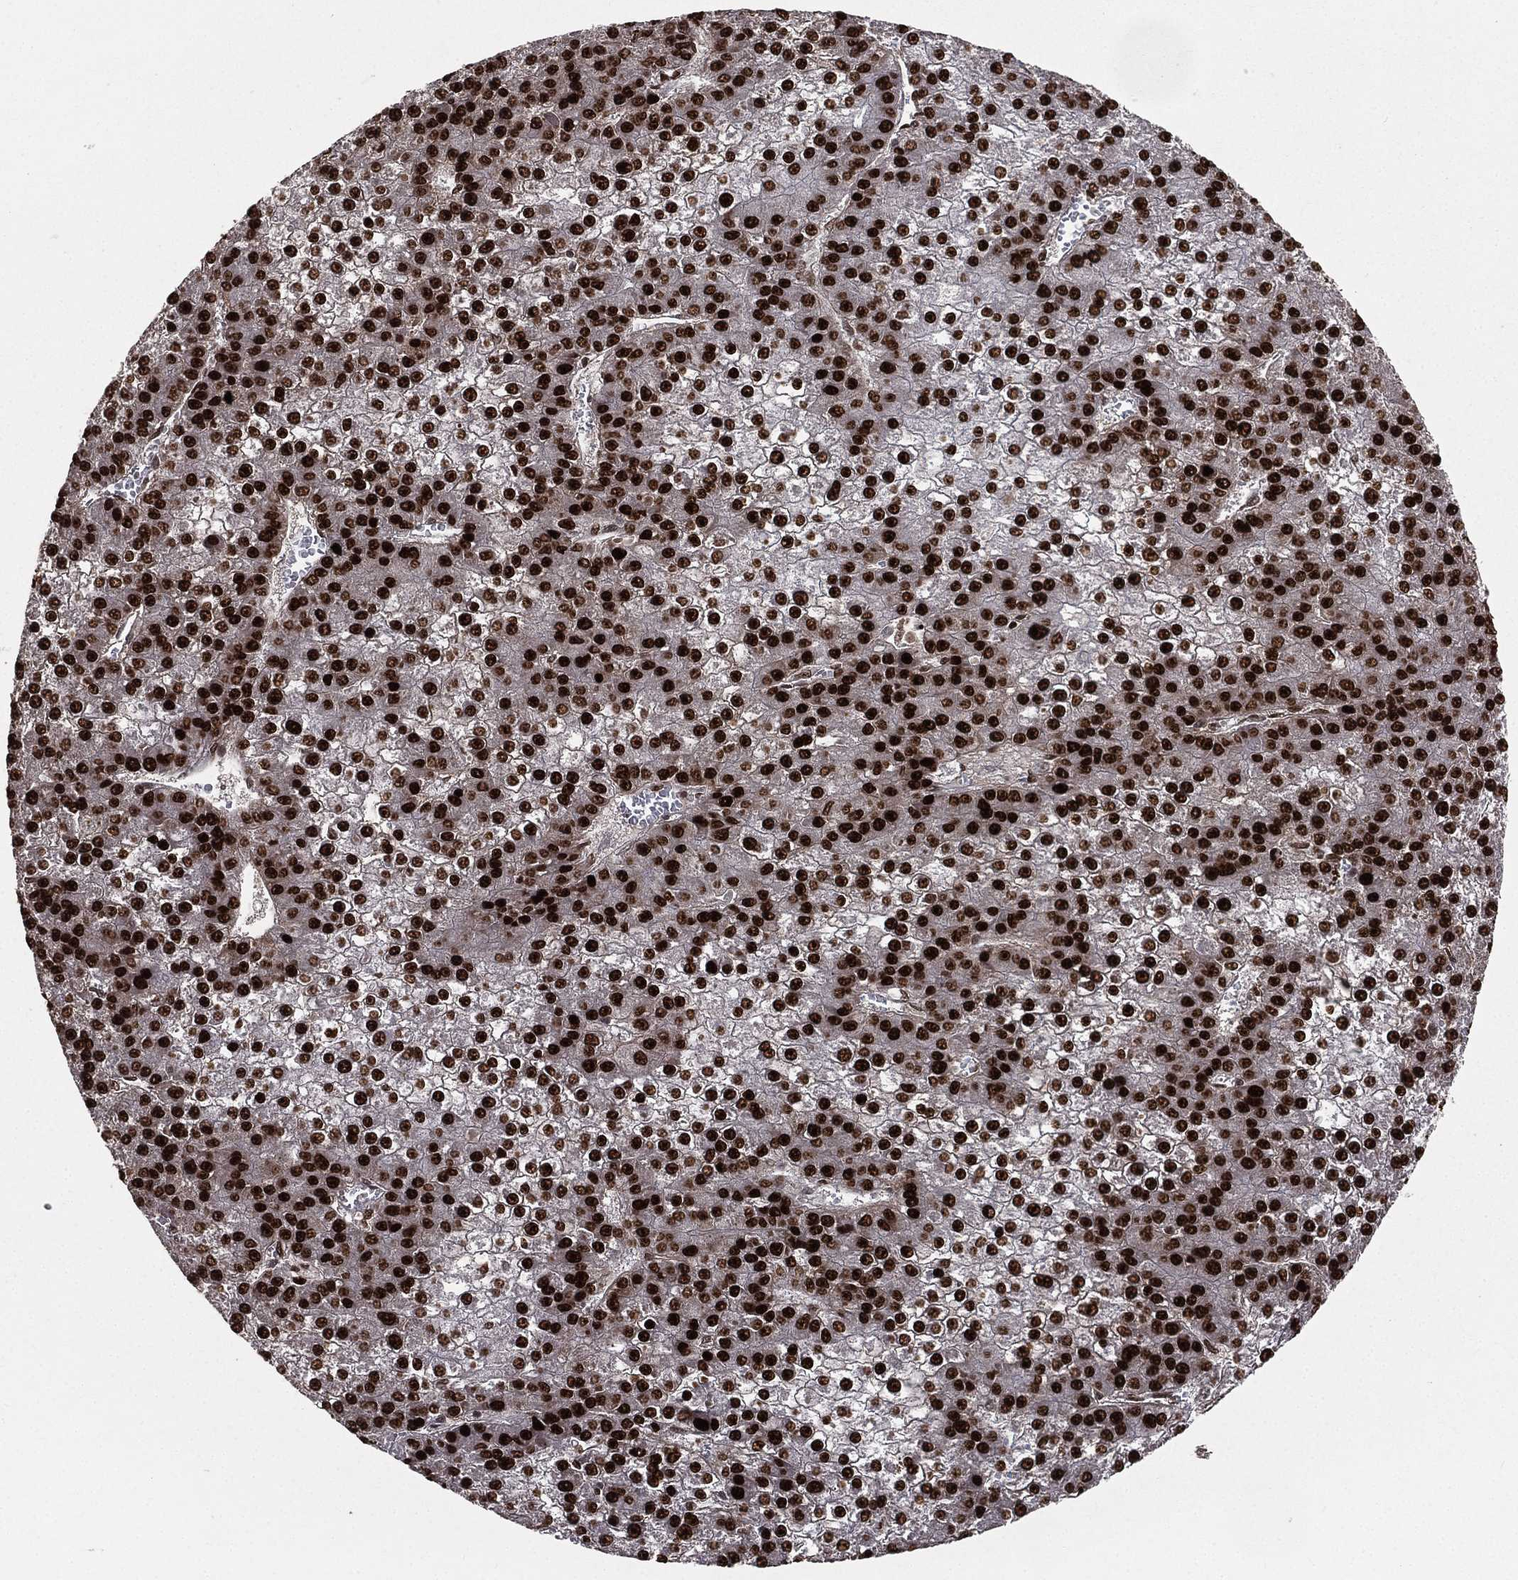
{"staining": {"intensity": "strong", "quantity": ">75%", "location": "nuclear"}, "tissue": "liver cancer", "cell_type": "Tumor cells", "image_type": "cancer", "snomed": [{"axis": "morphology", "description": "Carcinoma, Hepatocellular, NOS"}, {"axis": "topography", "description": "Liver"}], "caption": "The histopathology image displays immunohistochemical staining of liver hepatocellular carcinoma. There is strong nuclear positivity is seen in approximately >75% of tumor cells.", "gene": "POLB", "patient": {"sex": "female", "age": 73}}